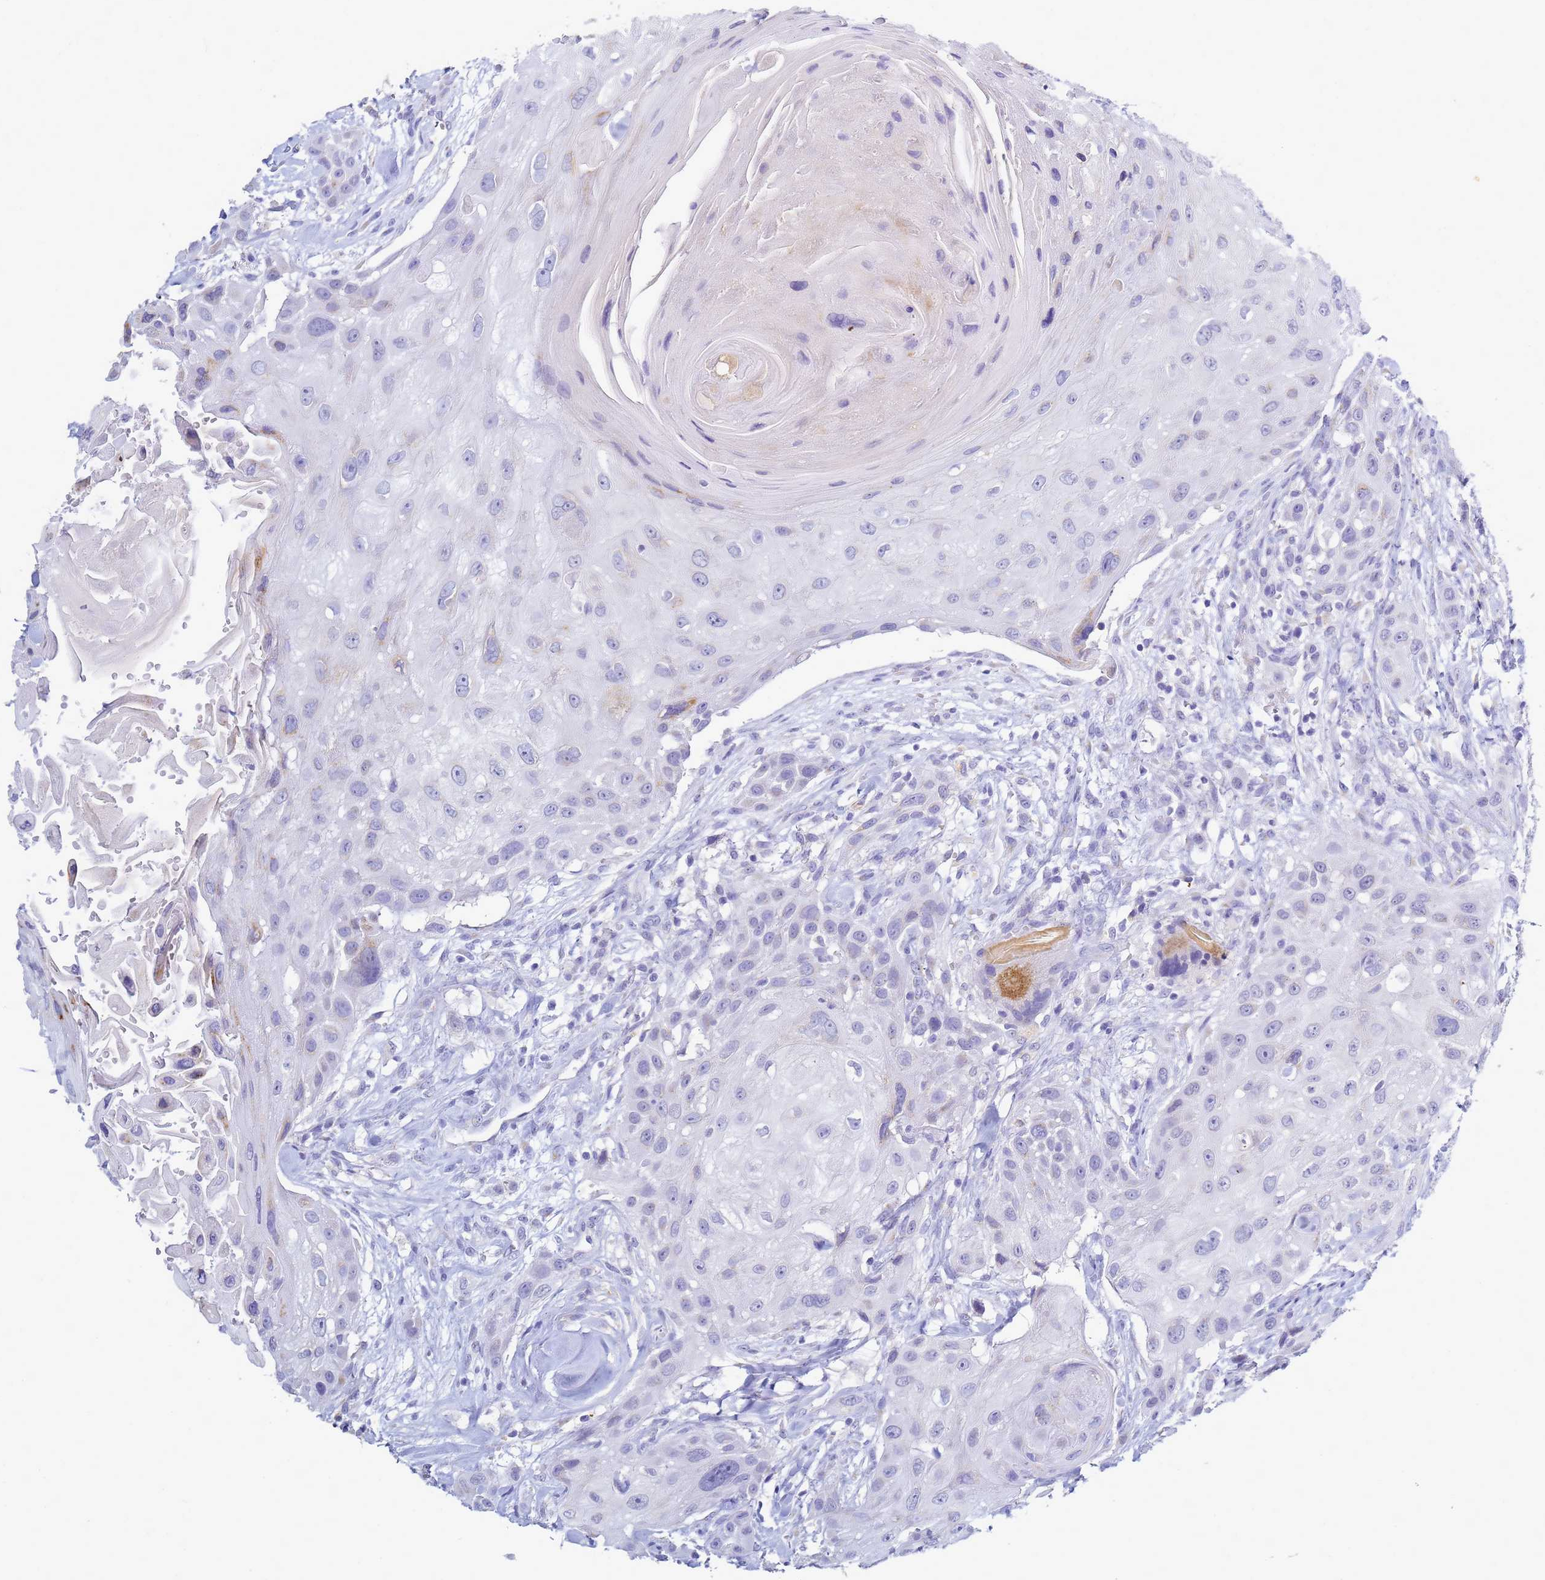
{"staining": {"intensity": "negative", "quantity": "none", "location": "none"}, "tissue": "head and neck cancer", "cell_type": "Tumor cells", "image_type": "cancer", "snomed": [{"axis": "morphology", "description": "Squamous cell carcinoma, NOS"}, {"axis": "topography", "description": "Head-Neck"}], "caption": "Immunohistochemistry (IHC) histopathology image of neoplastic tissue: squamous cell carcinoma (head and neck) stained with DAB (3,3'-diaminobenzidine) exhibits no significant protein positivity in tumor cells.", "gene": "B3GNT8", "patient": {"sex": "male", "age": 81}}